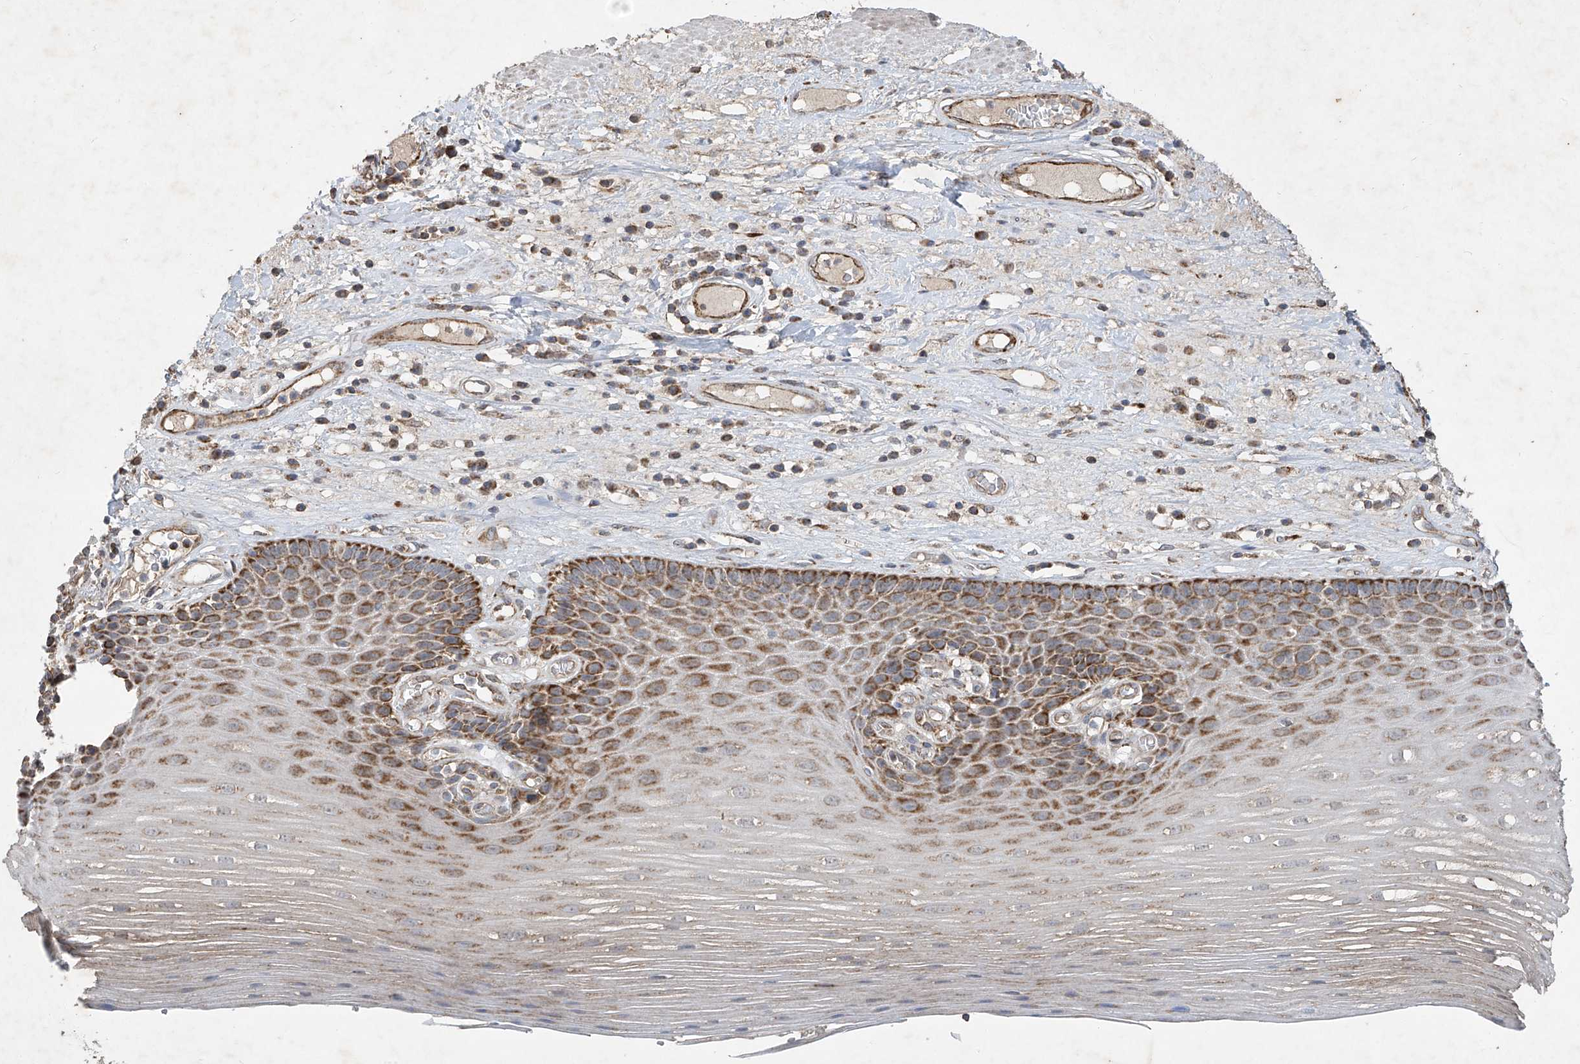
{"staining": {"intensity": "moderate", "quantity": ">75%", "location": "cytoplasmic/membranous"}, "tissue": "esophagus", "cell_type": "Squamous epithelial cells", "image_type": "normal", "snomed": [{"axis": "morphology", "description": "Normal tissue, NOS"}, {"axis": "topography", "description": "Esophagus"}], "caption": "DAB immunohistochemical staining of benign esophagus displays moderate cytoplasmic/membranous protein expression in approximately >75% of squamous epithelial cells.", "gene": "UQCC1", "patient": {"sex": "male", "age": 62}}